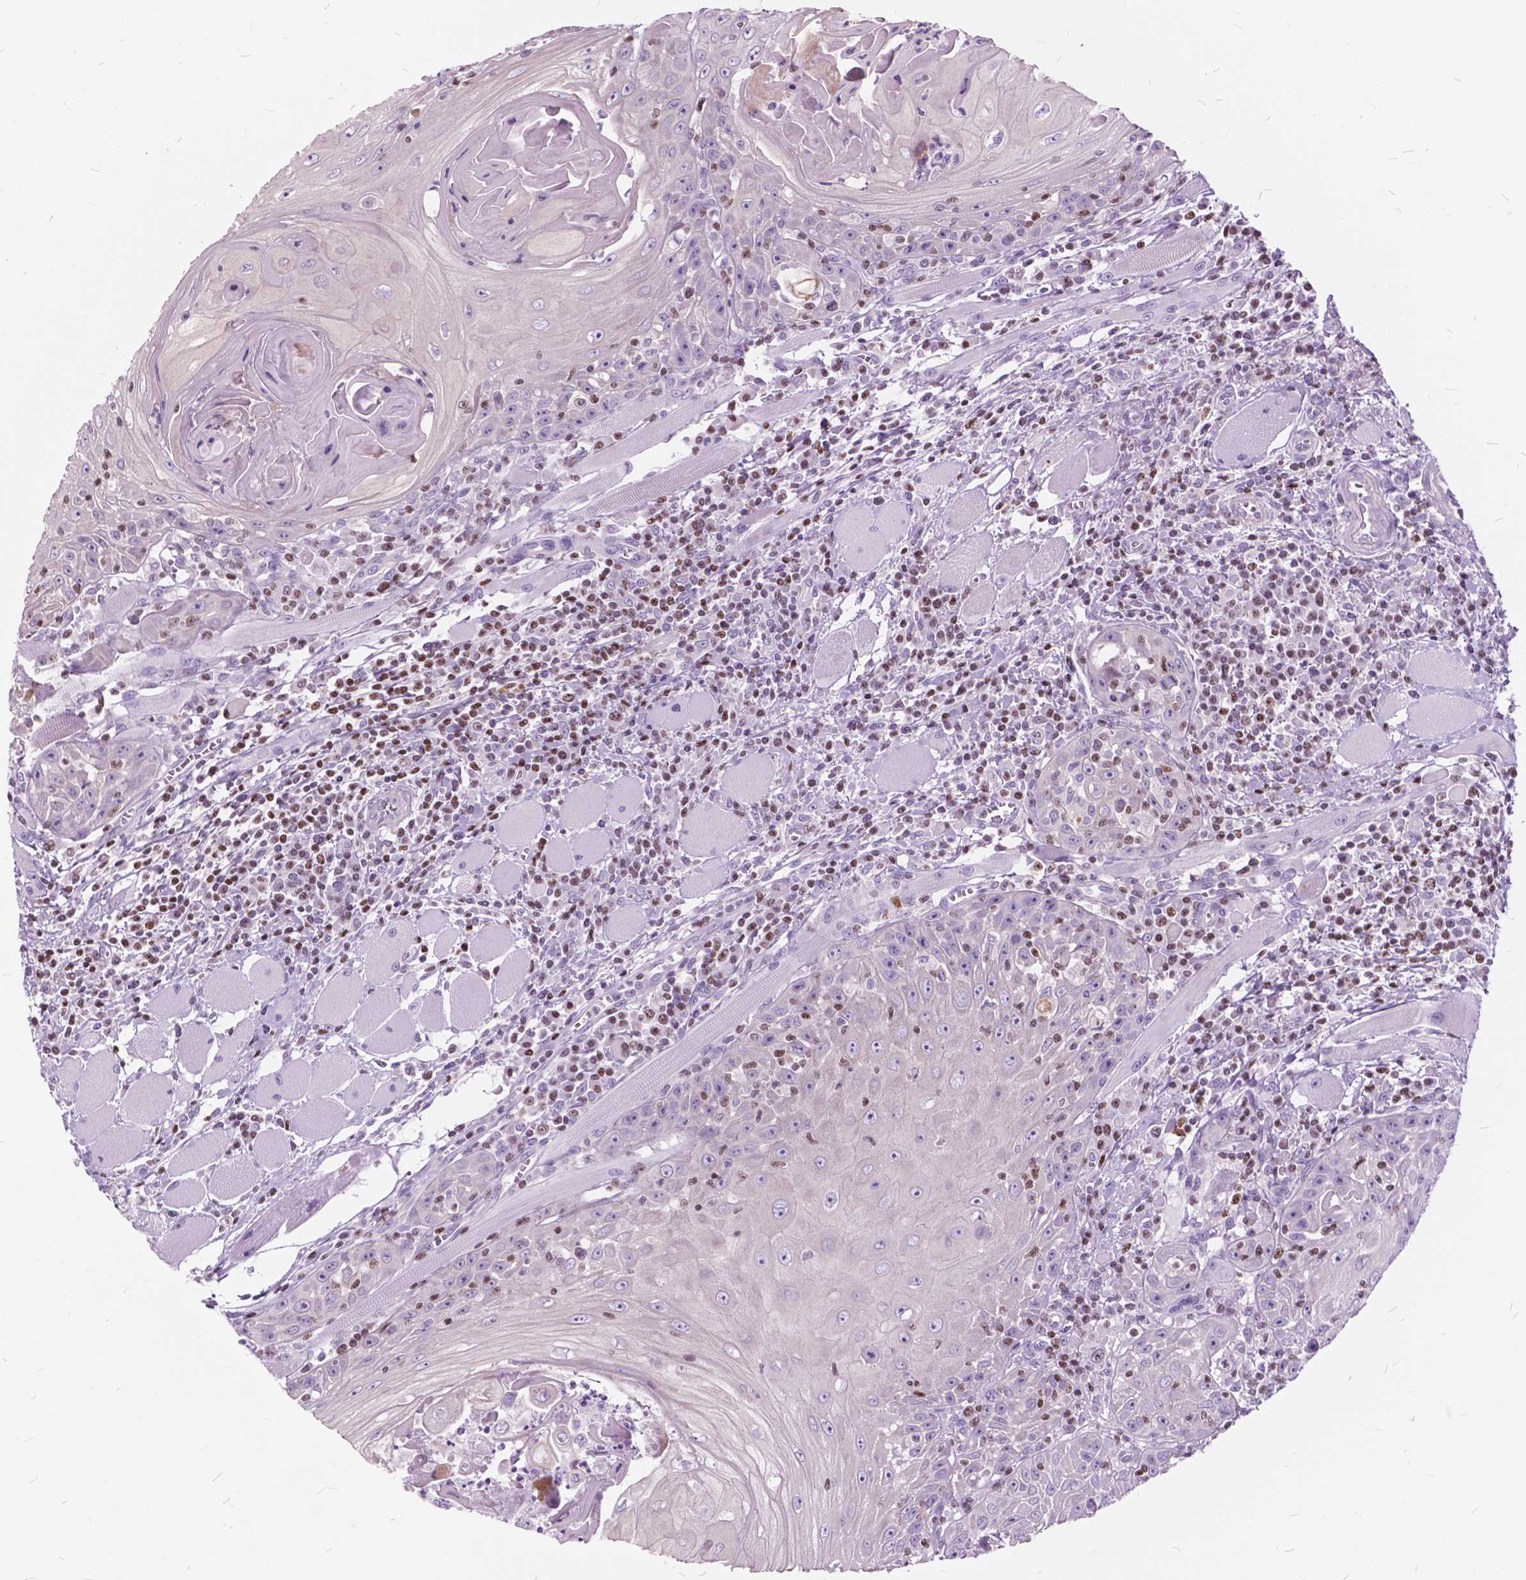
{"staining": {"intensity": "negative", "quantity": "none", "location": "none"}, "tissue": "head and neck cancer", "cell_type": "Tumor cells", "image_type": "cancer", "snomed": [{"axis": "morphology", "description": "Squamous cell carcinoma, NOS"}, {"axis": "topography", "description": "Head-Neck"}], "caption": "Tumor cells show no significant protein expression in head and neck cancer (squamous cell carcinoma). (Immunohistochemistry, brightfield microscopy, high magnification).", "gene": "SP140", "patient": {"sex": "male", "age": 52}}